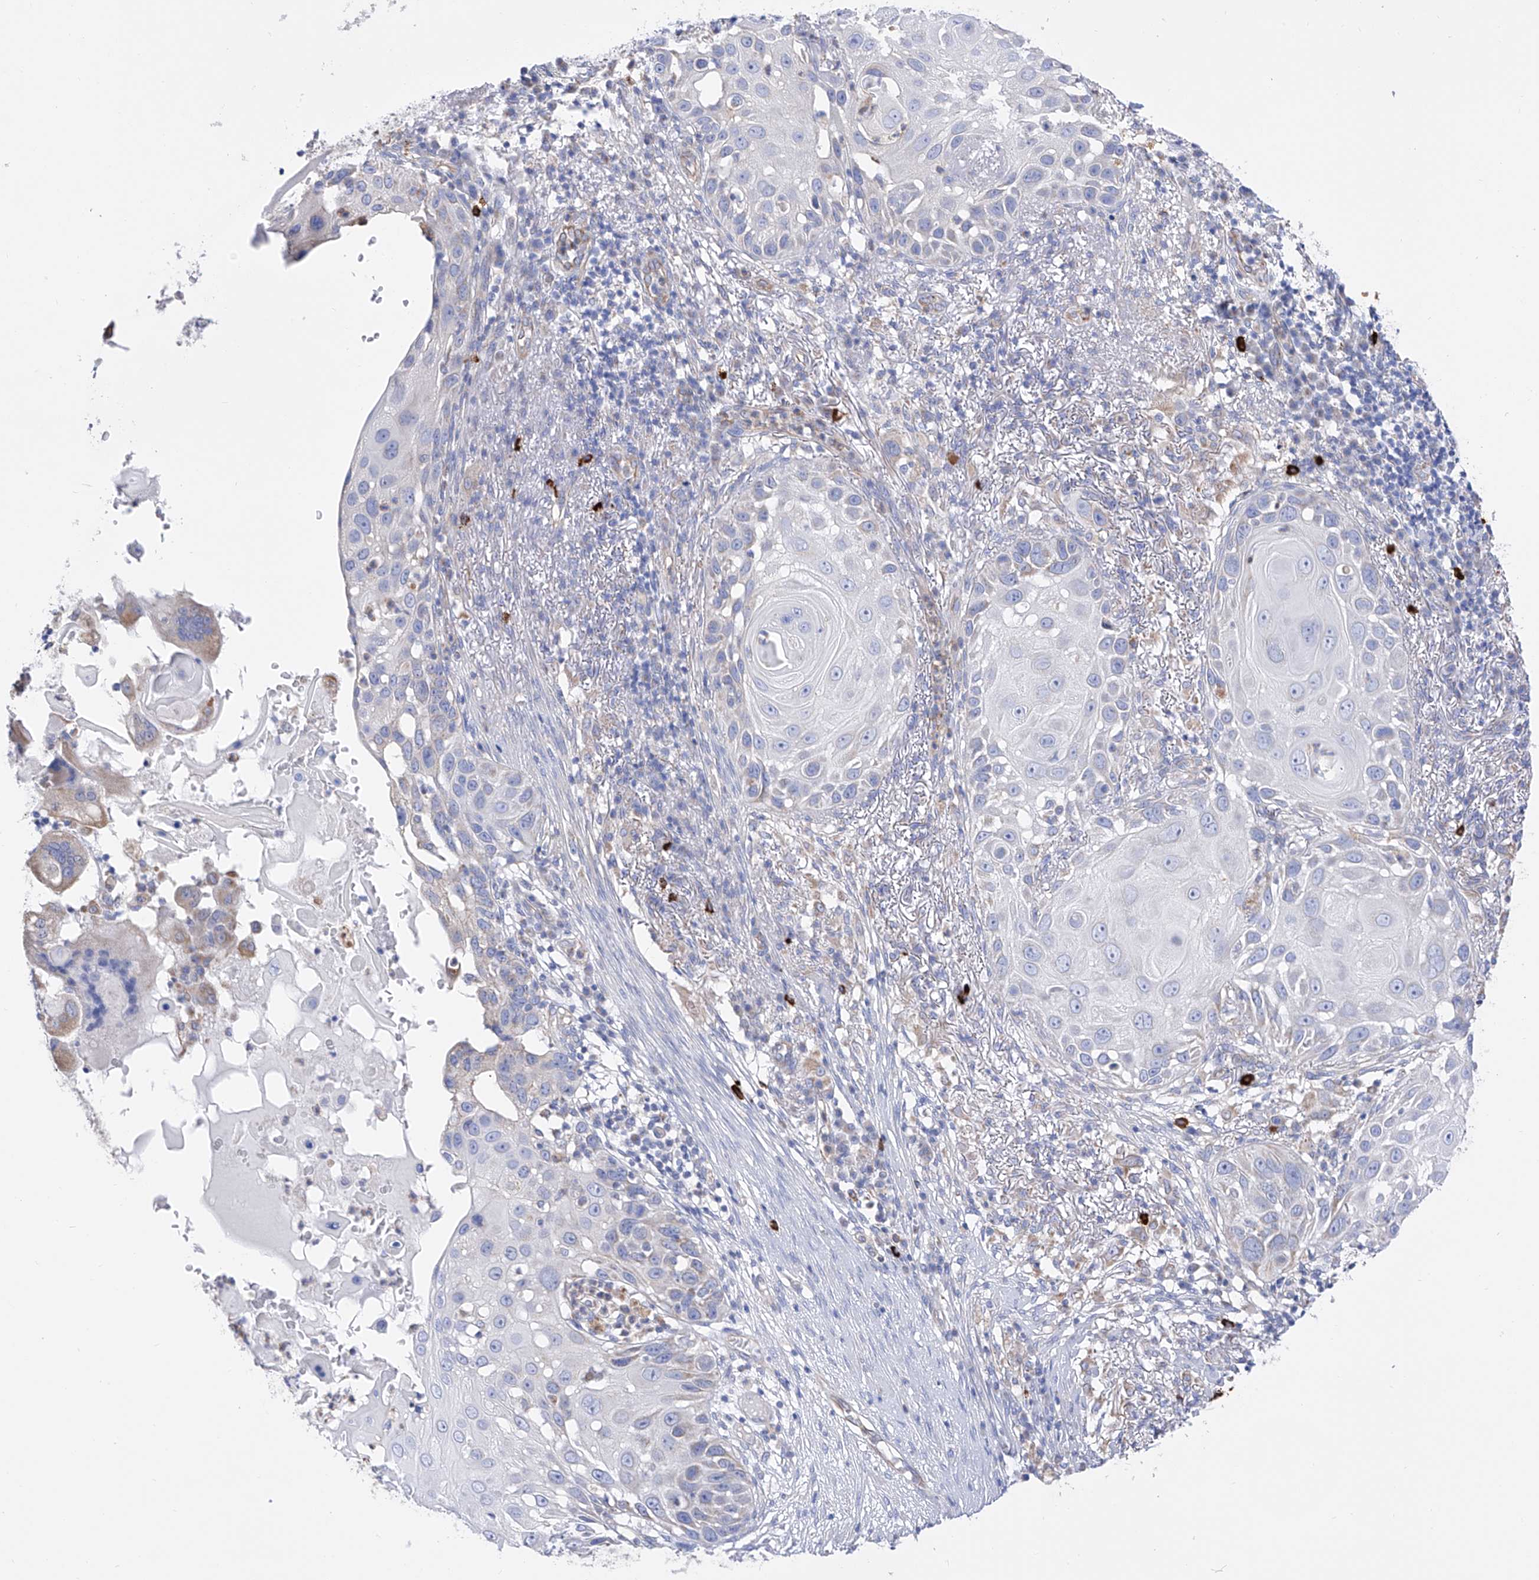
{"staining": {"intensity": "negative", "quantity": "none", "location": "none"}, "tissue": "skin cancer", "cell_type": "Tumor cells", "image_type": "cancer", "snomed": [{"axis": "morphology", "description": "Squamous cell carcinoma, NOS"}, {"axis": "topography", "description": "Skin"}], "caption": "DAB (3,3'-diaminobenzidine) immunohistochemical staining of squamous cell carcinoma (skin) shows no significant positivity in tumor cells.", "gene": "FLG", "patient": {"sex": "female", "age": 44}}